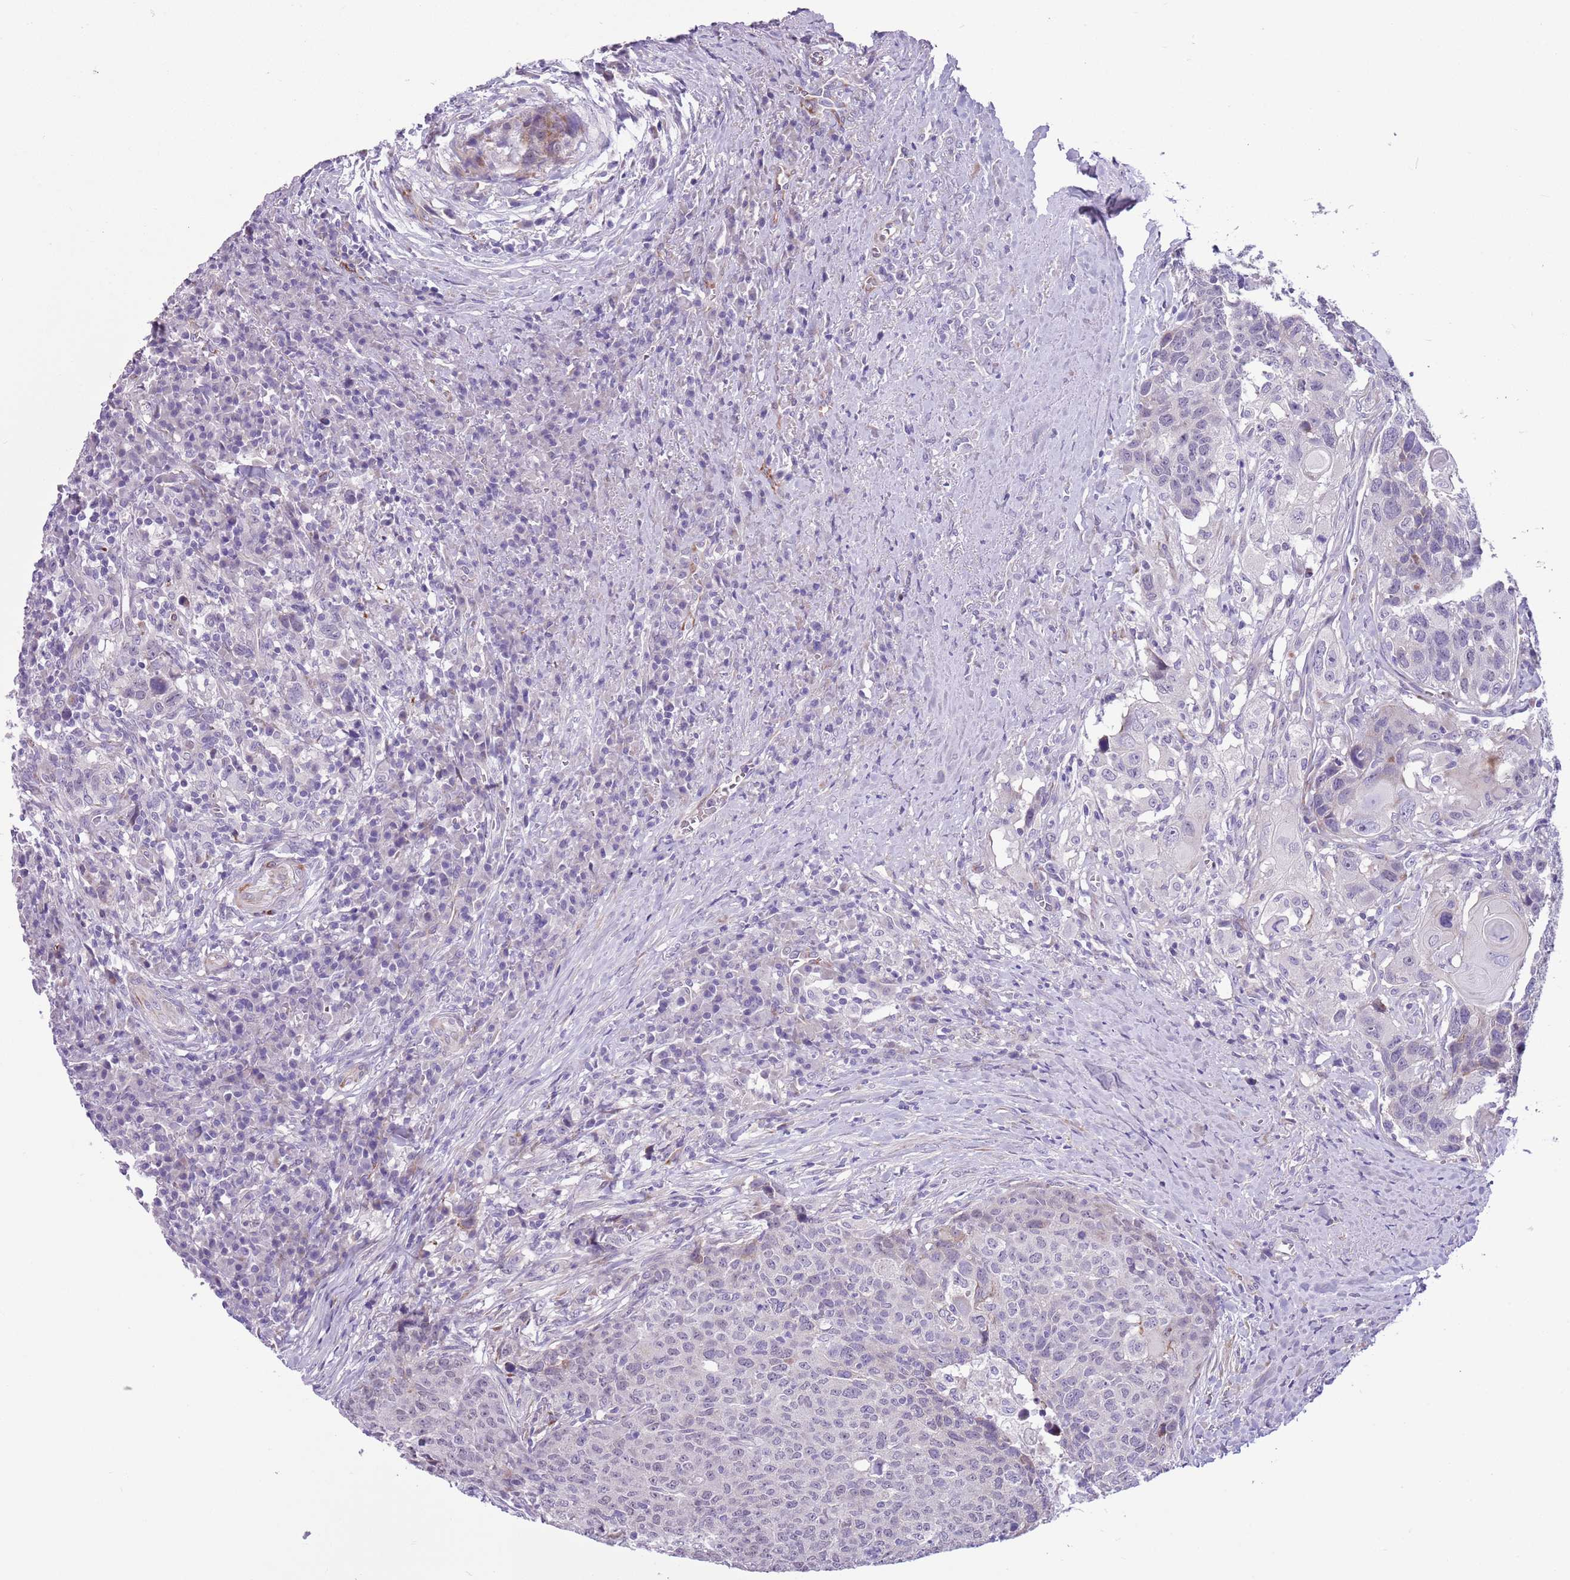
{"staining": {"intensity": "negative", "quantity": "none", "location": "none"}, "tissue": "head and neck cancer", "cell_type": "Tumor cells", "image_type": "cancer", "snomed": [{"axis": "morphology", "description": "Squamous cell carcinoma, NOS"}, {"axis": "topography", "description": "Head-Neck"}], "caption": "Tumor cells show no significant protein positivity in squamous cell carcinoma (head and neck).", "gene": "MRPL32", "patient": {"sex": "male", "age": 66}}